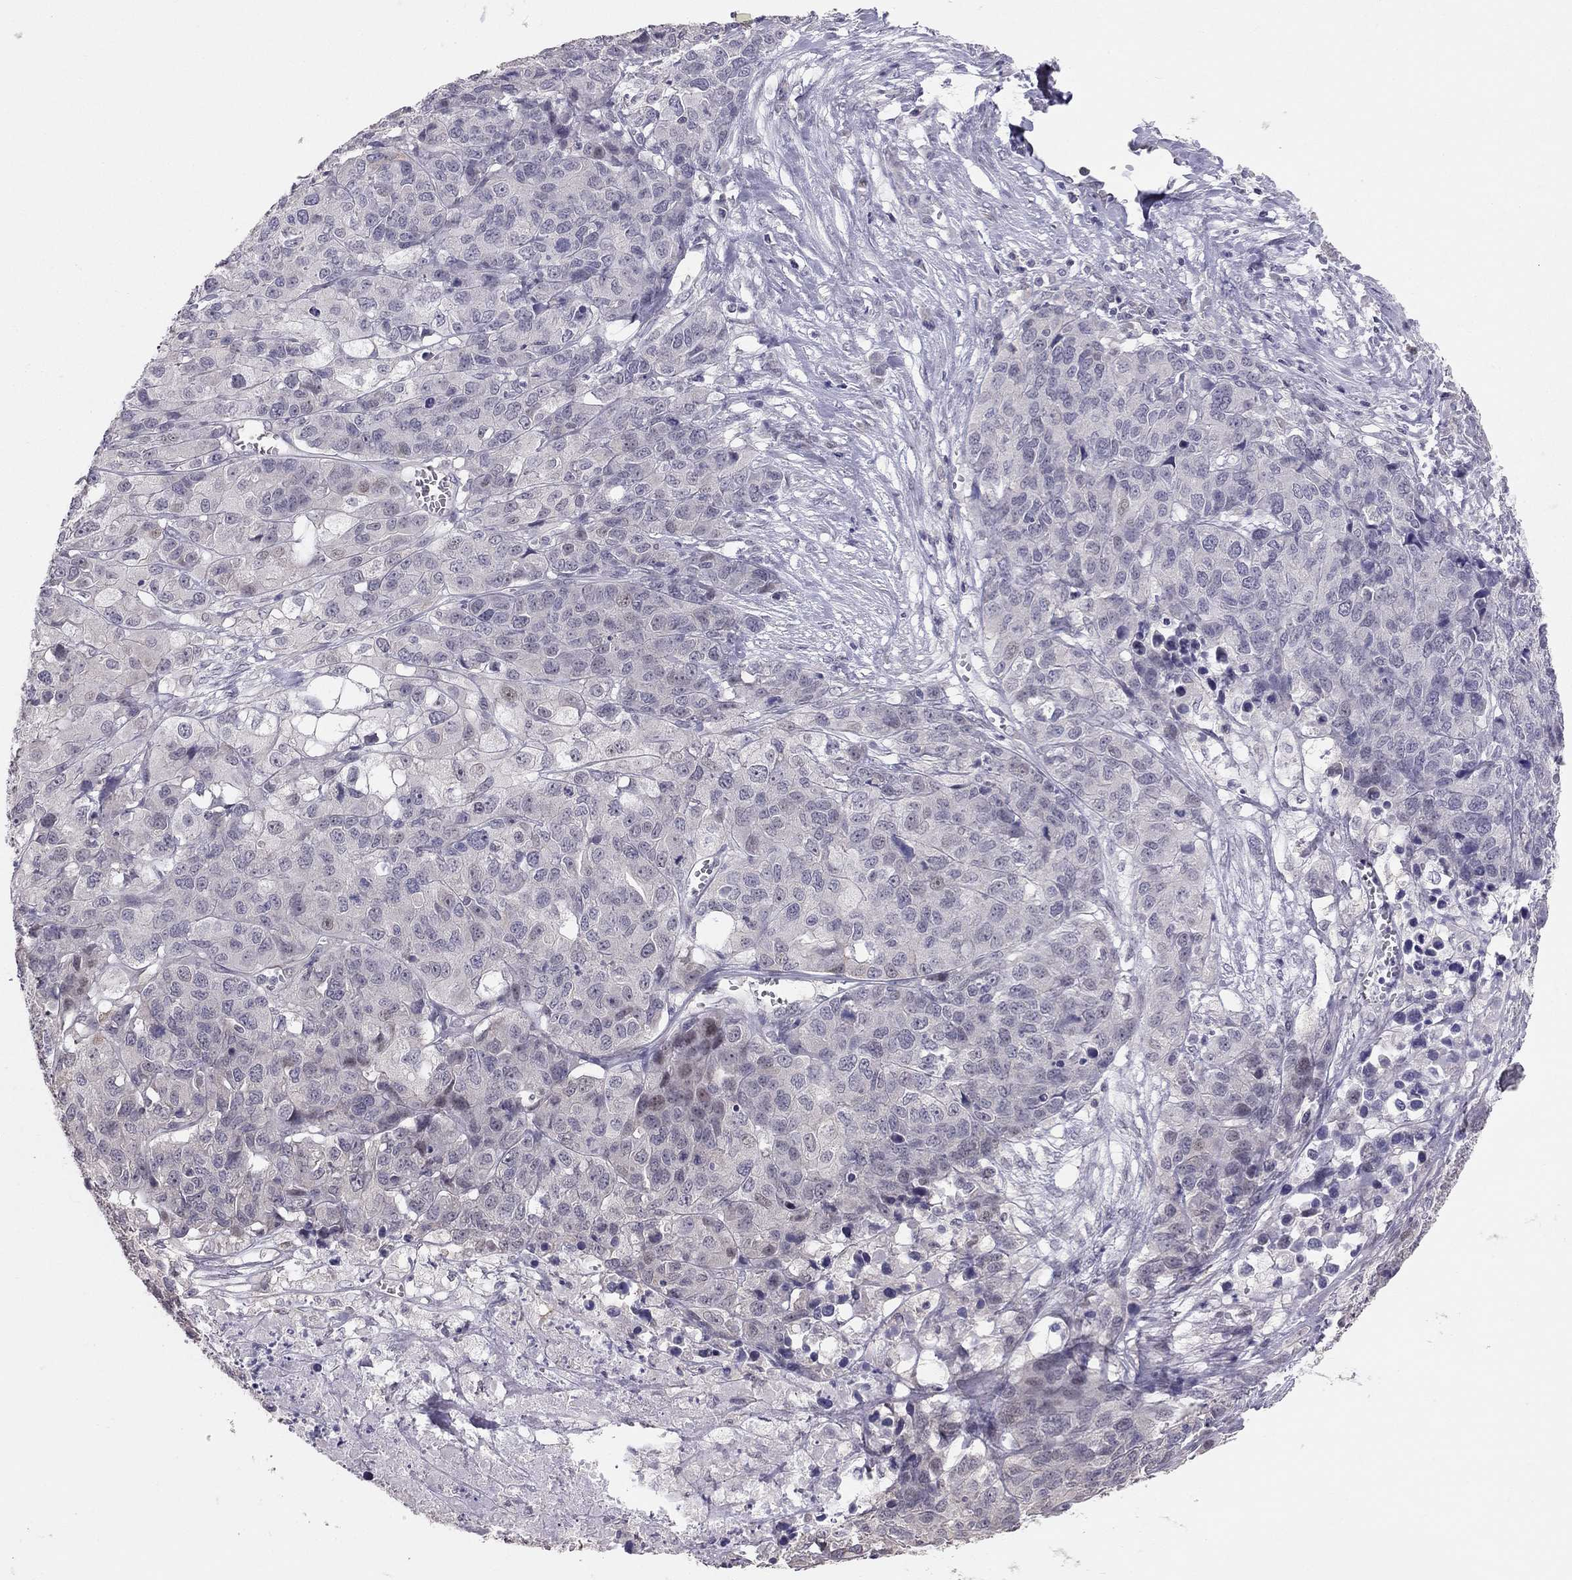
{"staining": {"intensity": "negative", "quantity": "none", "location": "none"}, "tissue": "ovarian cancer", "cell_type": "Tumor cells", "image_type": "cancer", "snomed": [{"axis": "morphology", "description": "Cystadenocarcinoma, serous, NOS"}, {"axis": "topography", "description": "Ovary"}], "caption": "Immunohistochemistry histopathology image of ovarian cancer stained for a protein (brown), which demonstrates no expression in tumor cells.", "gene": "HSF2BP", "patient": {"sex": "female", "age": 87}}